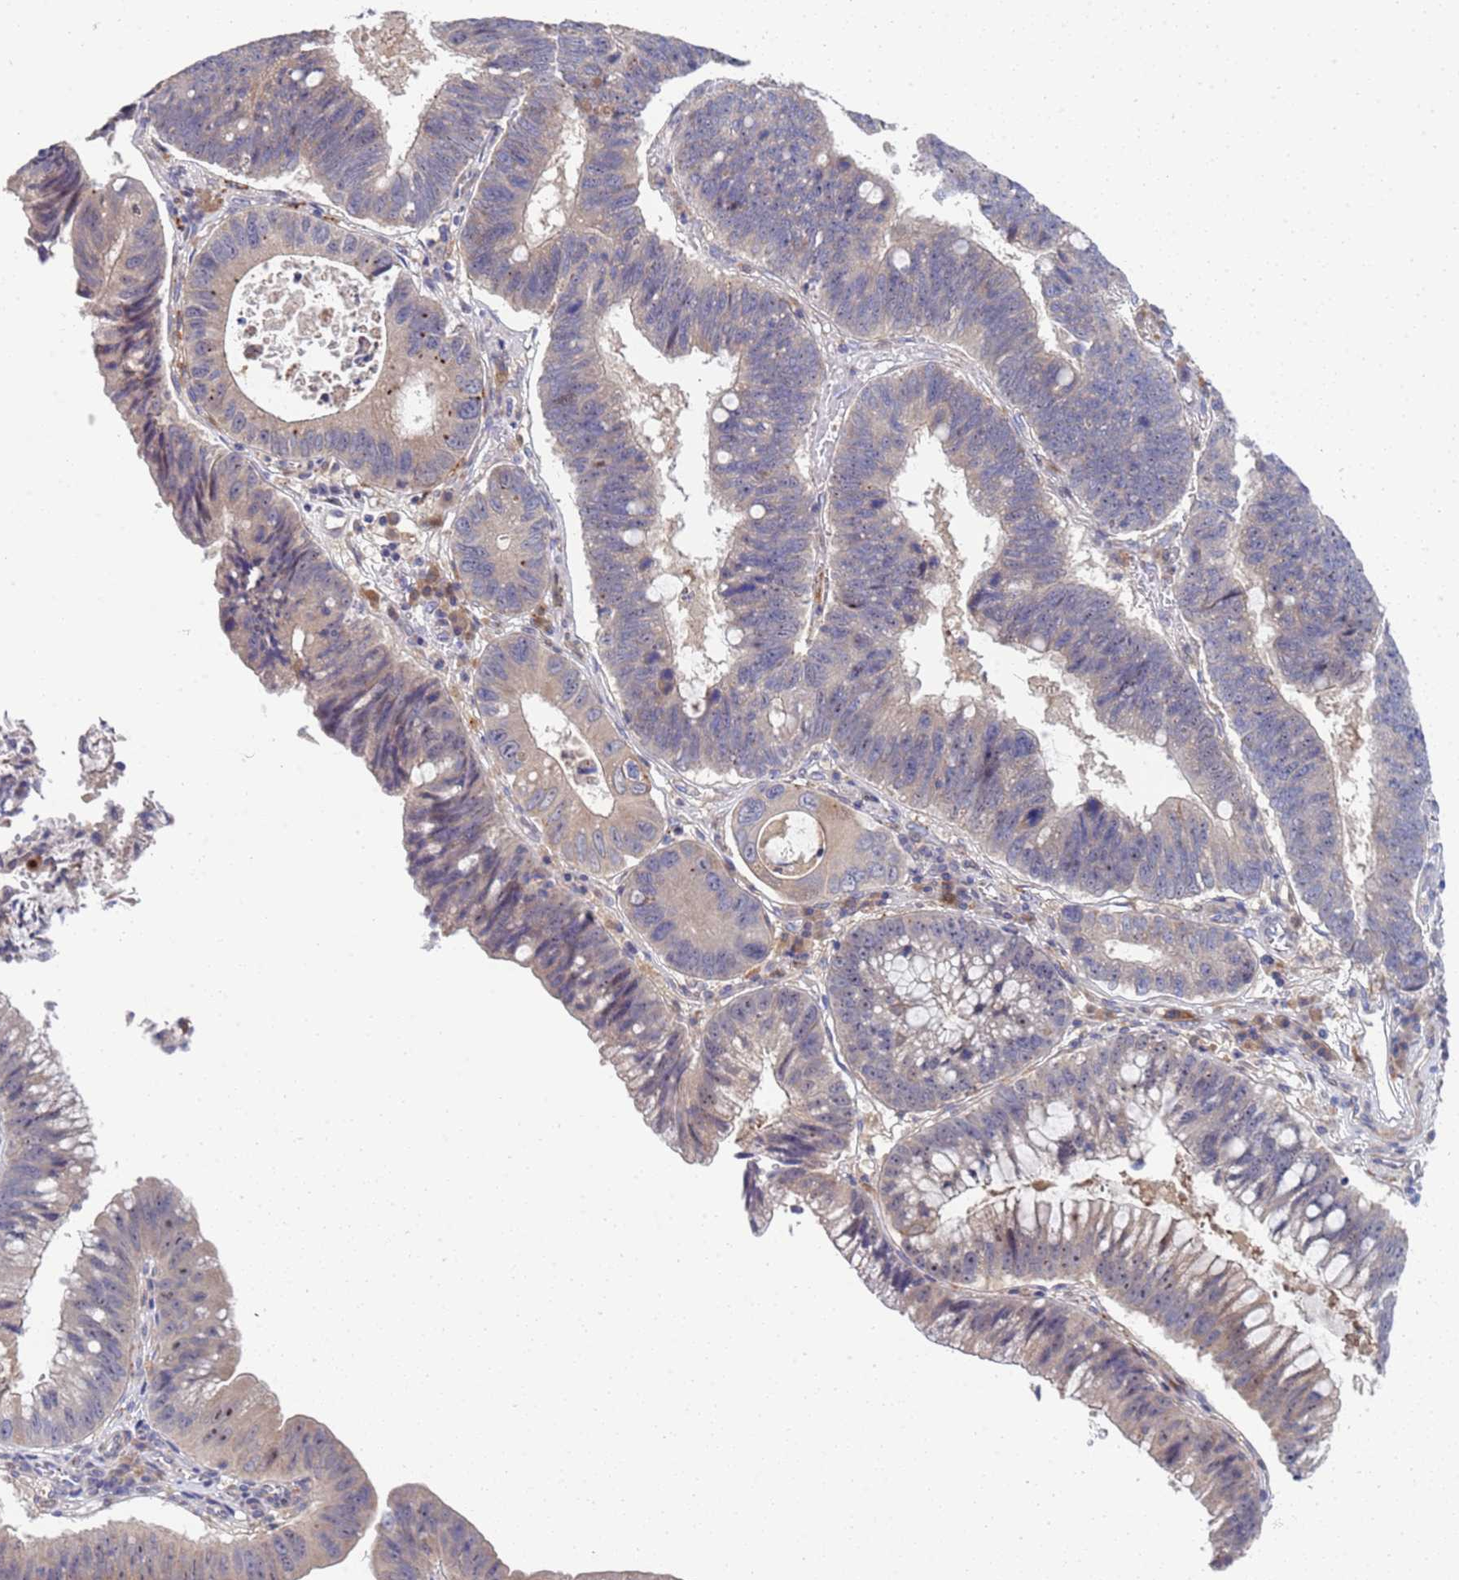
{"staining": {"intensity": "weak", "quantity": "25%-75%", "location": "cytoplasmic/membranous,nuclear"}, "tissue": "stomach cancer", "cell_type": "Tumor cells", "image_type": "cancer", "snomed": [{"axis": "morphology", "description": "Adenocarcinoma, NOS"}, {"axis": "topography", "description": "Stomach"}], "caption": "DAB immunohistochemical staining of human stomach cancer shows weak cytoplasmic/membranous and nuclear protein positivity in about 25%-75% of tumor cells.", "gene": "ENOSF1", "patient": {"sex": "male", "age": 59}}